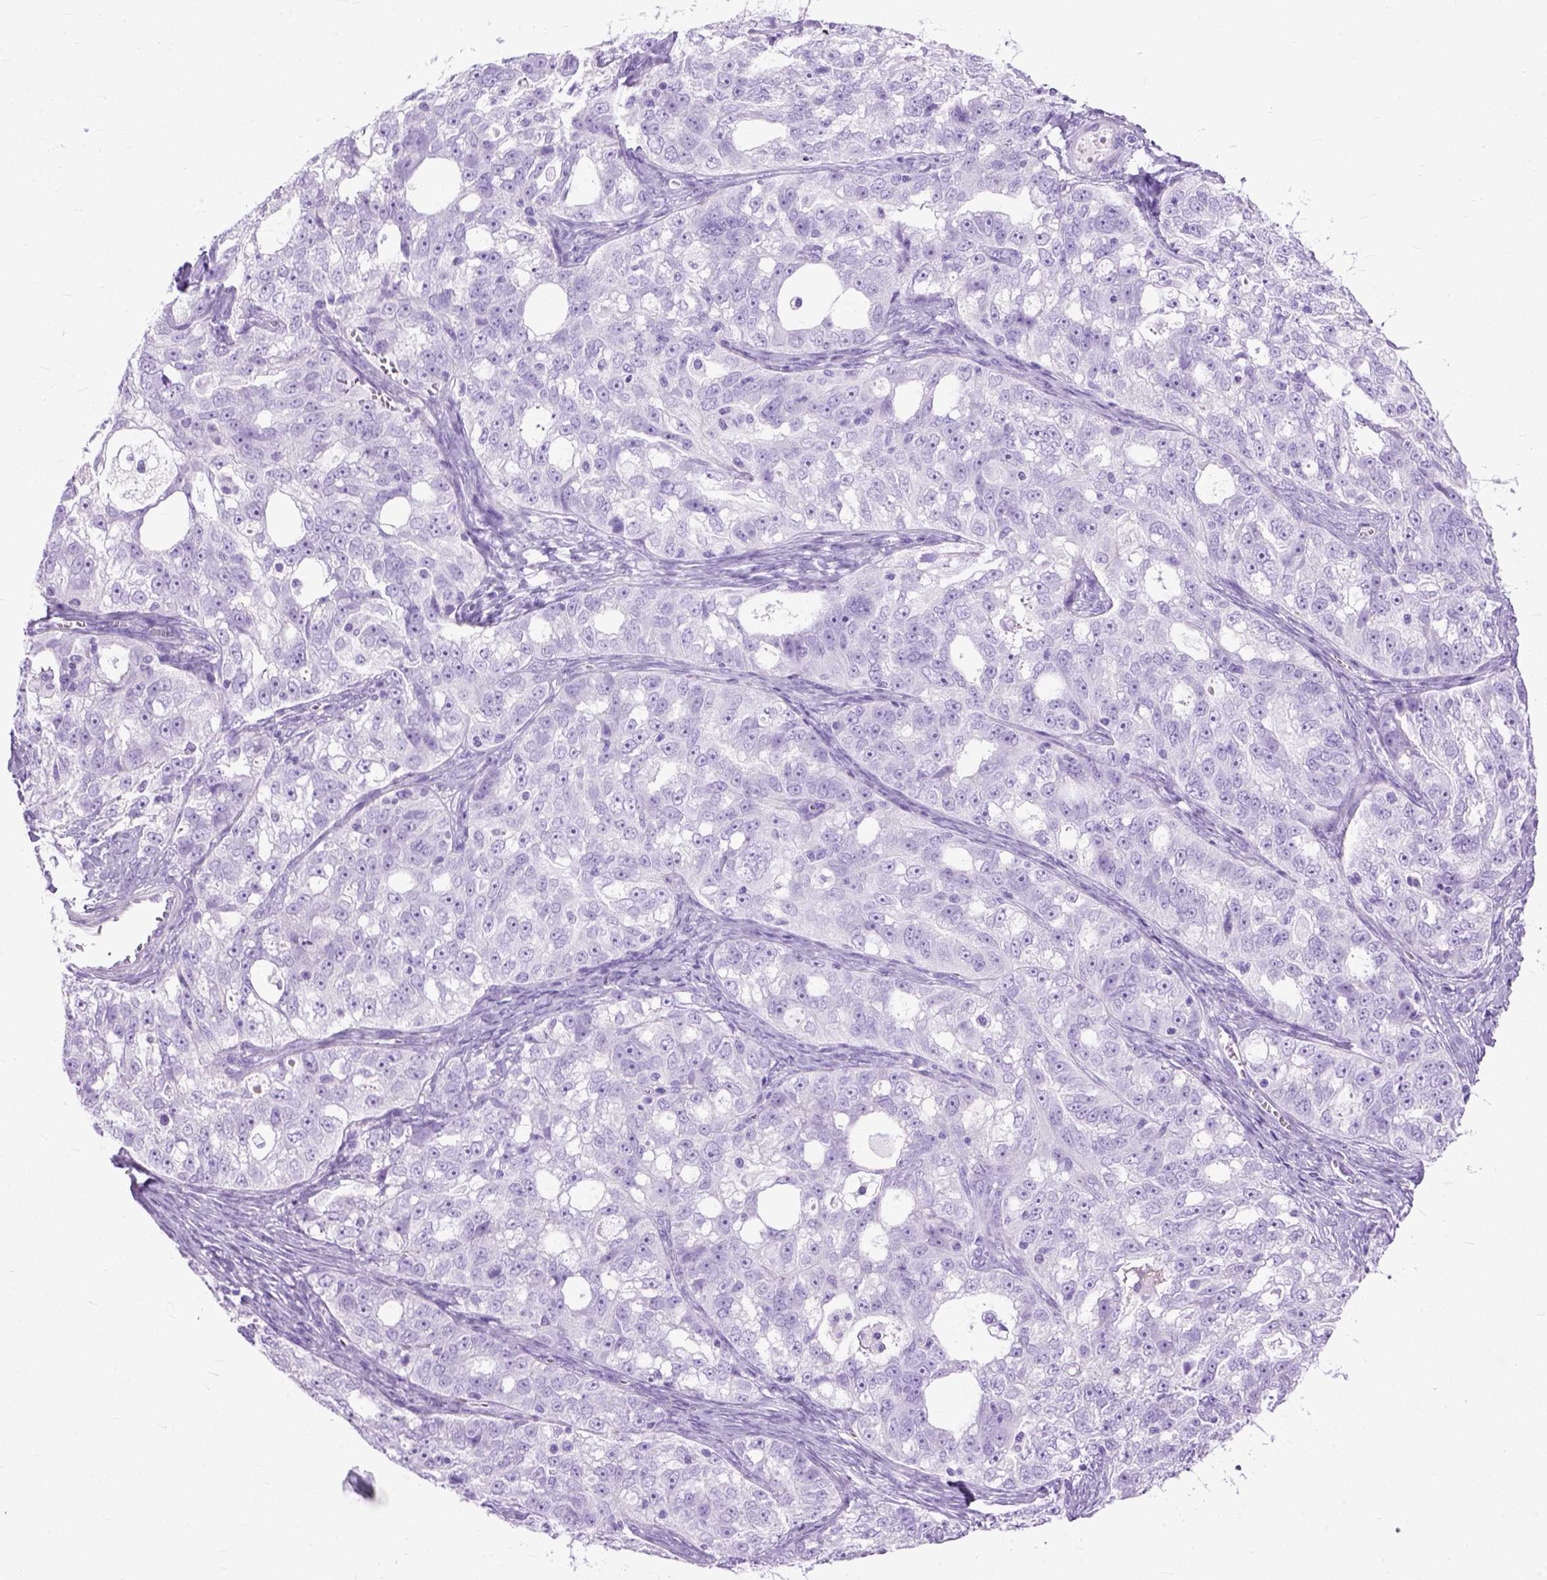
{"staining": {"intensity": "negative", "quantity": "none", "location": "none"}, "tissue": "ovarian cancer", "cell_type": "Tumor cells", "image_type": "cancer", "snomed": [{"axis": "morphology", "description": "Cystadenocarcinoma, serous, NOS"}, {"axis": "topography", "description": "Ovary"}], "caption": "Protein analysis of ovarian cancer (serous cystadenocarcinoma) displays no significant staining in tumor cells.", "gene": "GNGT1", "patient": {"sex": "female", "age": 51}}